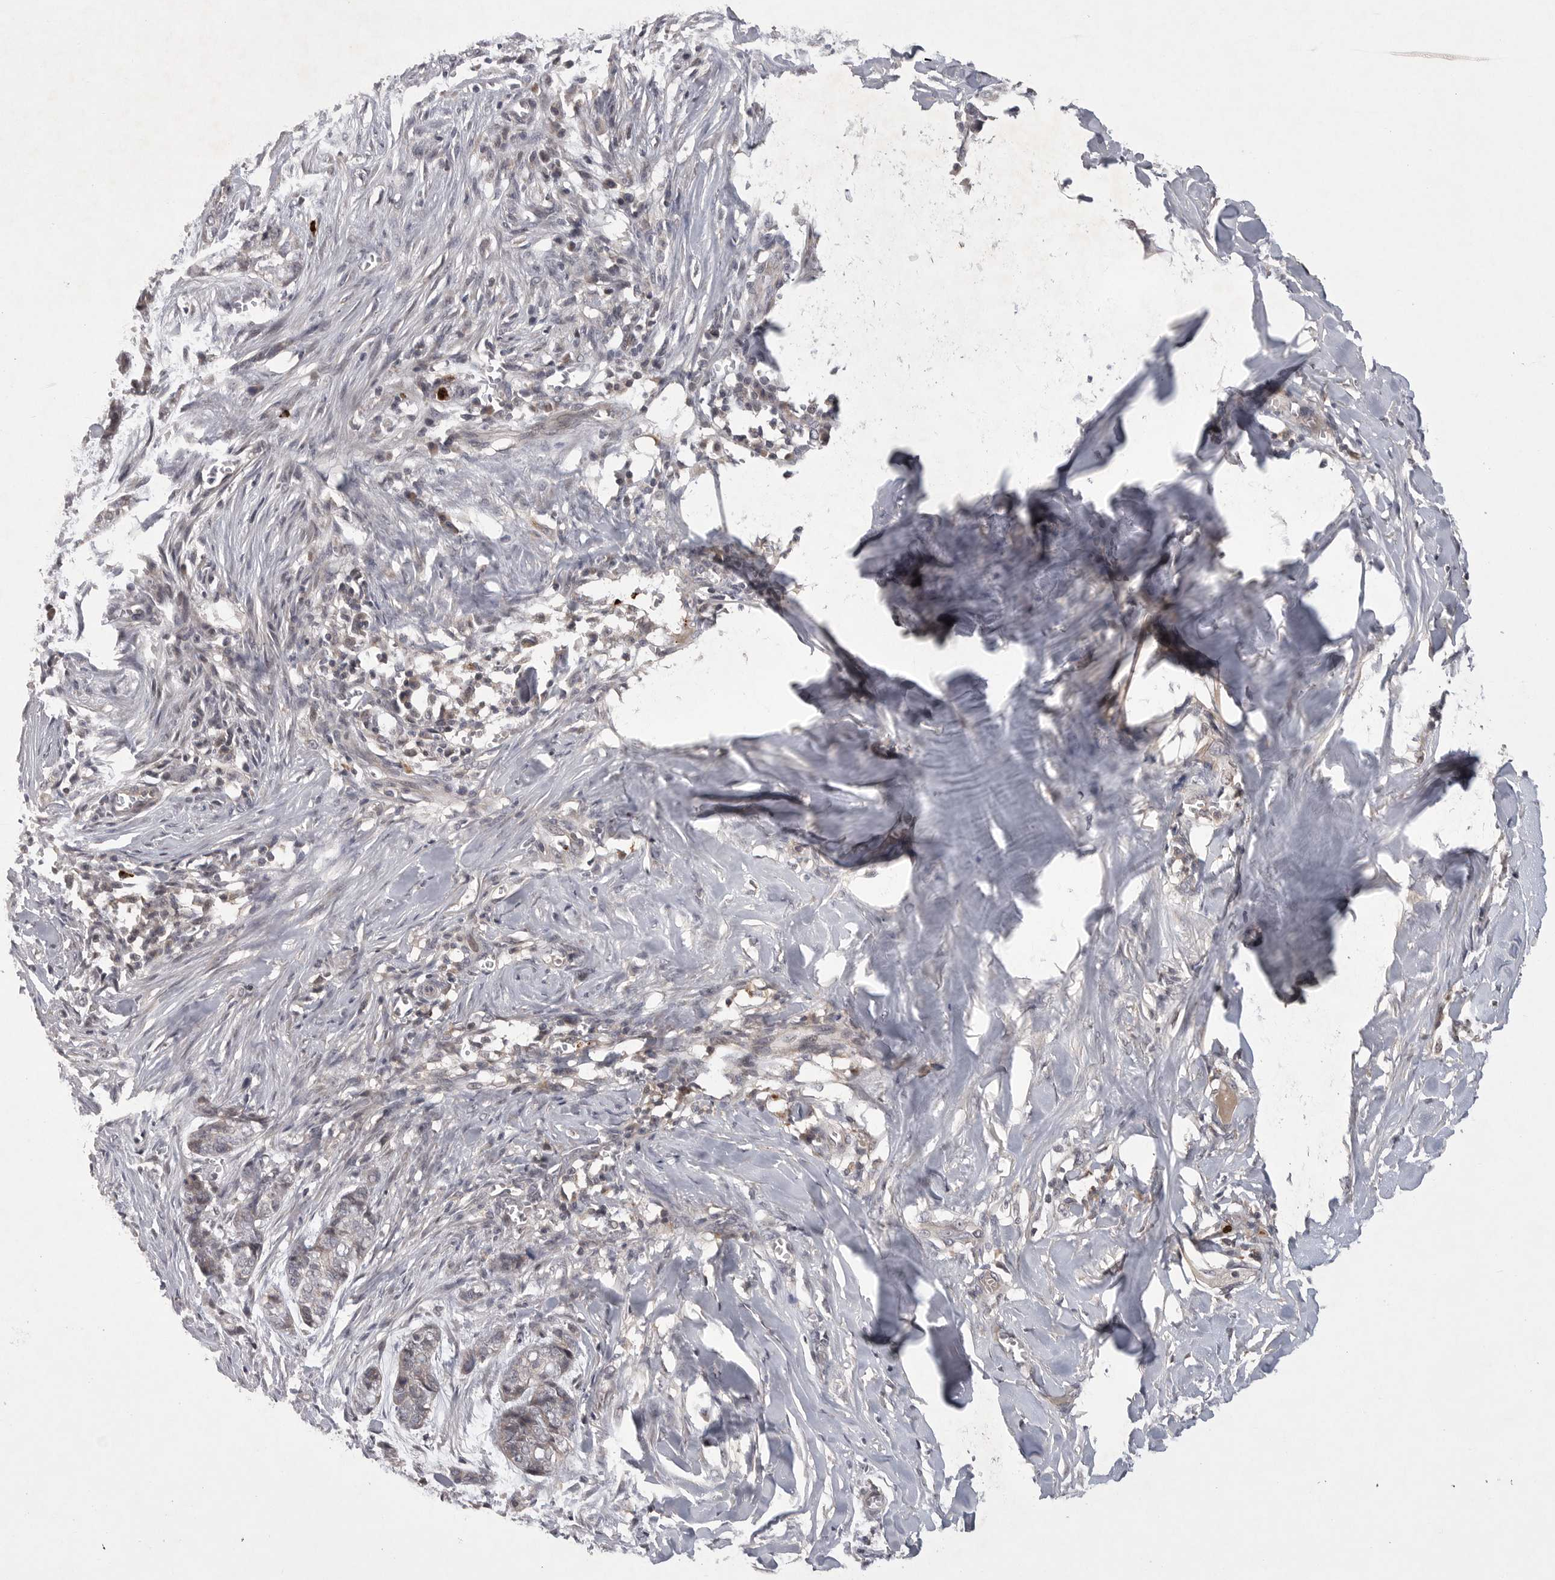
{"staining": {"intensity": "negative", "quantity": "none", "location": "none"}, "tissue": "skin cancer", "cell_type": "Tumor cells", "image_type": "cancer", "snomed": [{"axis": "morphology", "description": "Basal cell carcinoma"}, {"axis": "topography", "description": "Skin"}], "caption": "DAB immunohistochemical staining of human basal cell carcinoma (skin) demonstrates no significant positivity in tumor cells. (Immunohistochemistry, brightfield microscopy, high magnification).", "gene": "UBE3D", "patient": {"sex": "female", "age": 64}}